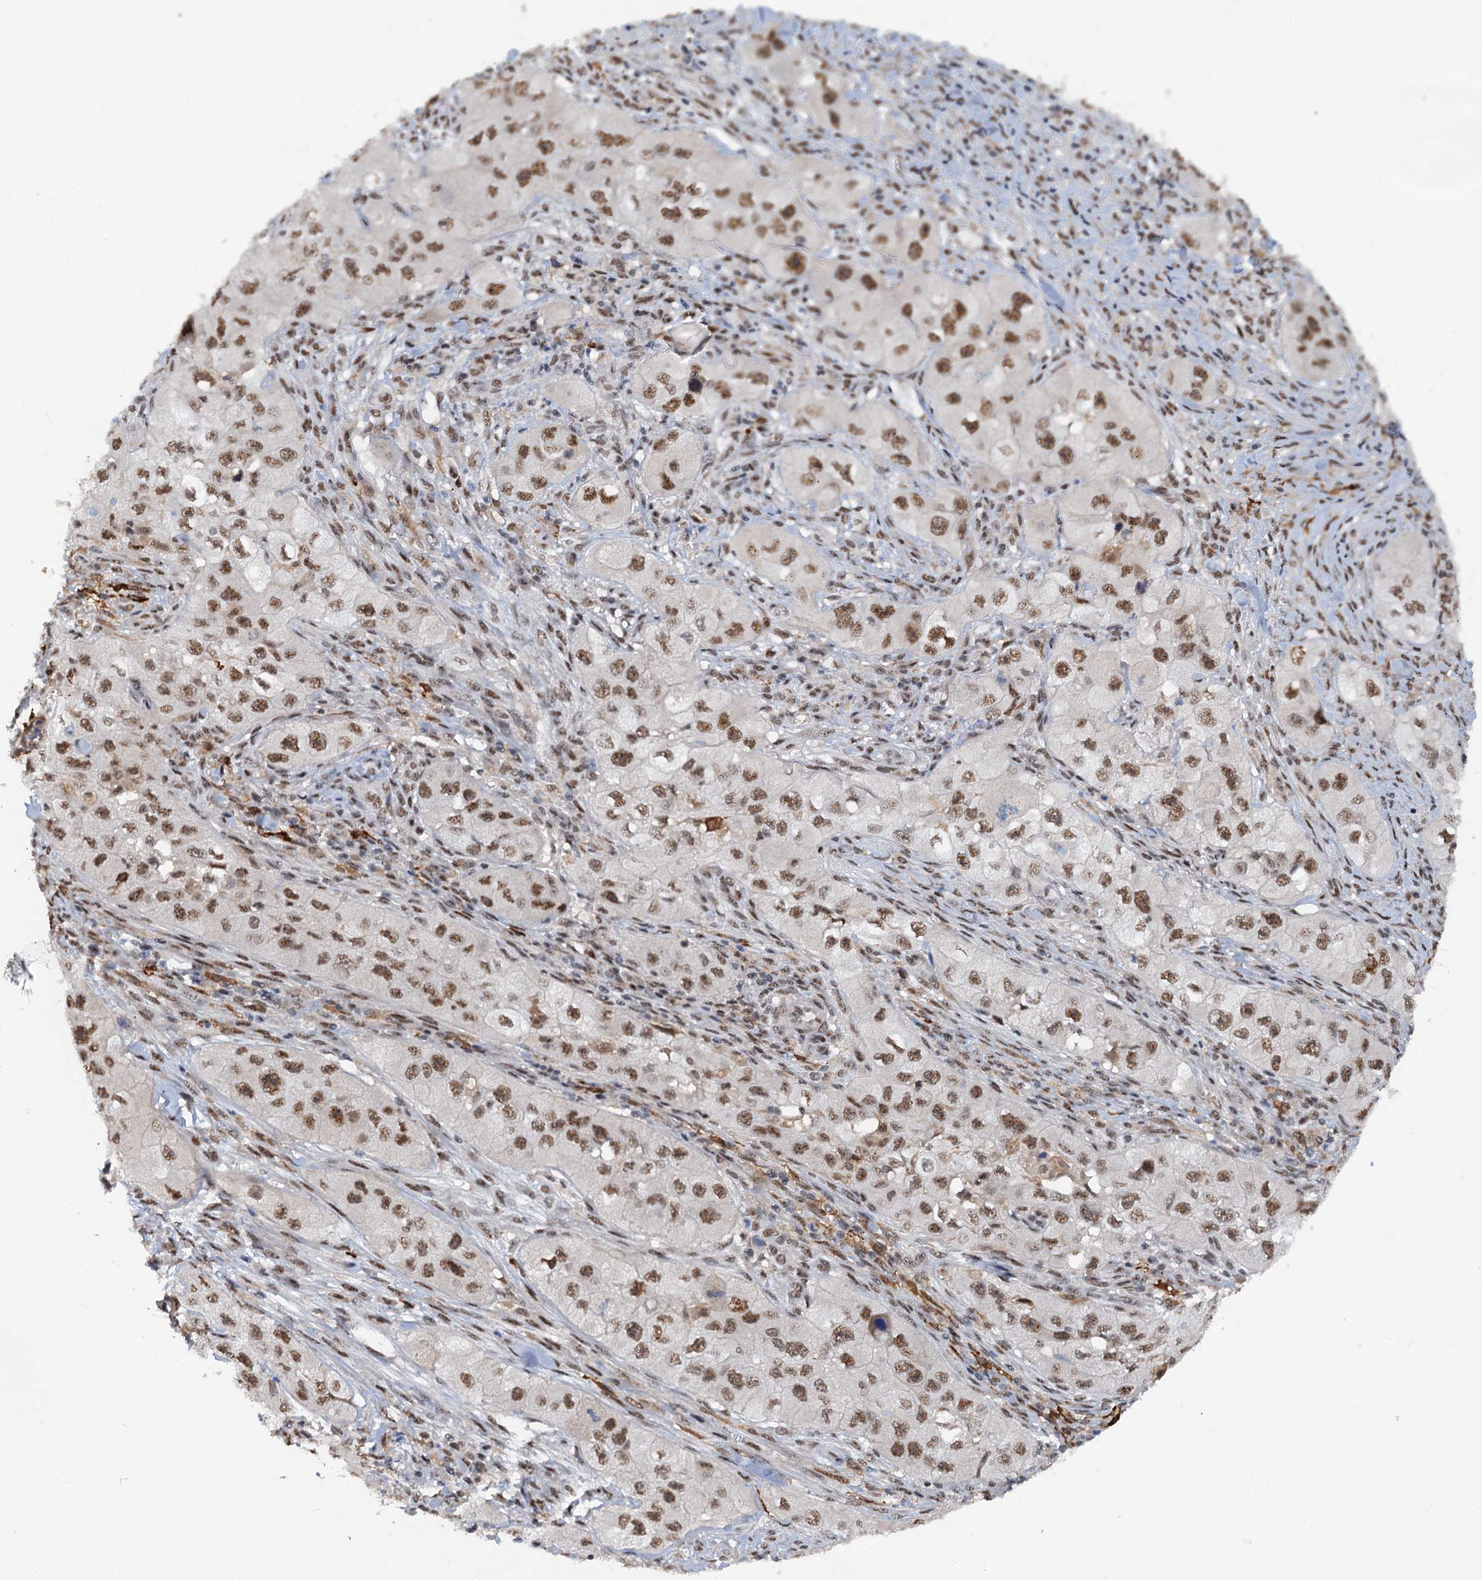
{"staining": {"intensity": "moderate", "quantity": ">75%", "location": "nuclear"}, "tissue": "skin cancer", "cell_type": "Tumor cells", "image_type": "cancer", "snomed": [{"axis": "morphology", "description": "Squamous cell carcinoma, NOS"}, {"axis": "topography", "description": "Skin"}, {"axis": "topography", "description": "Subcutis"}], "caption": "Skin squamous cell carcinoma stained with a brown dye reveals moderate nuclear positive positivity in approximately >75% of tumor cells.", "gene": "PHF8", "patient": {"sex": "male", "age": 73}}